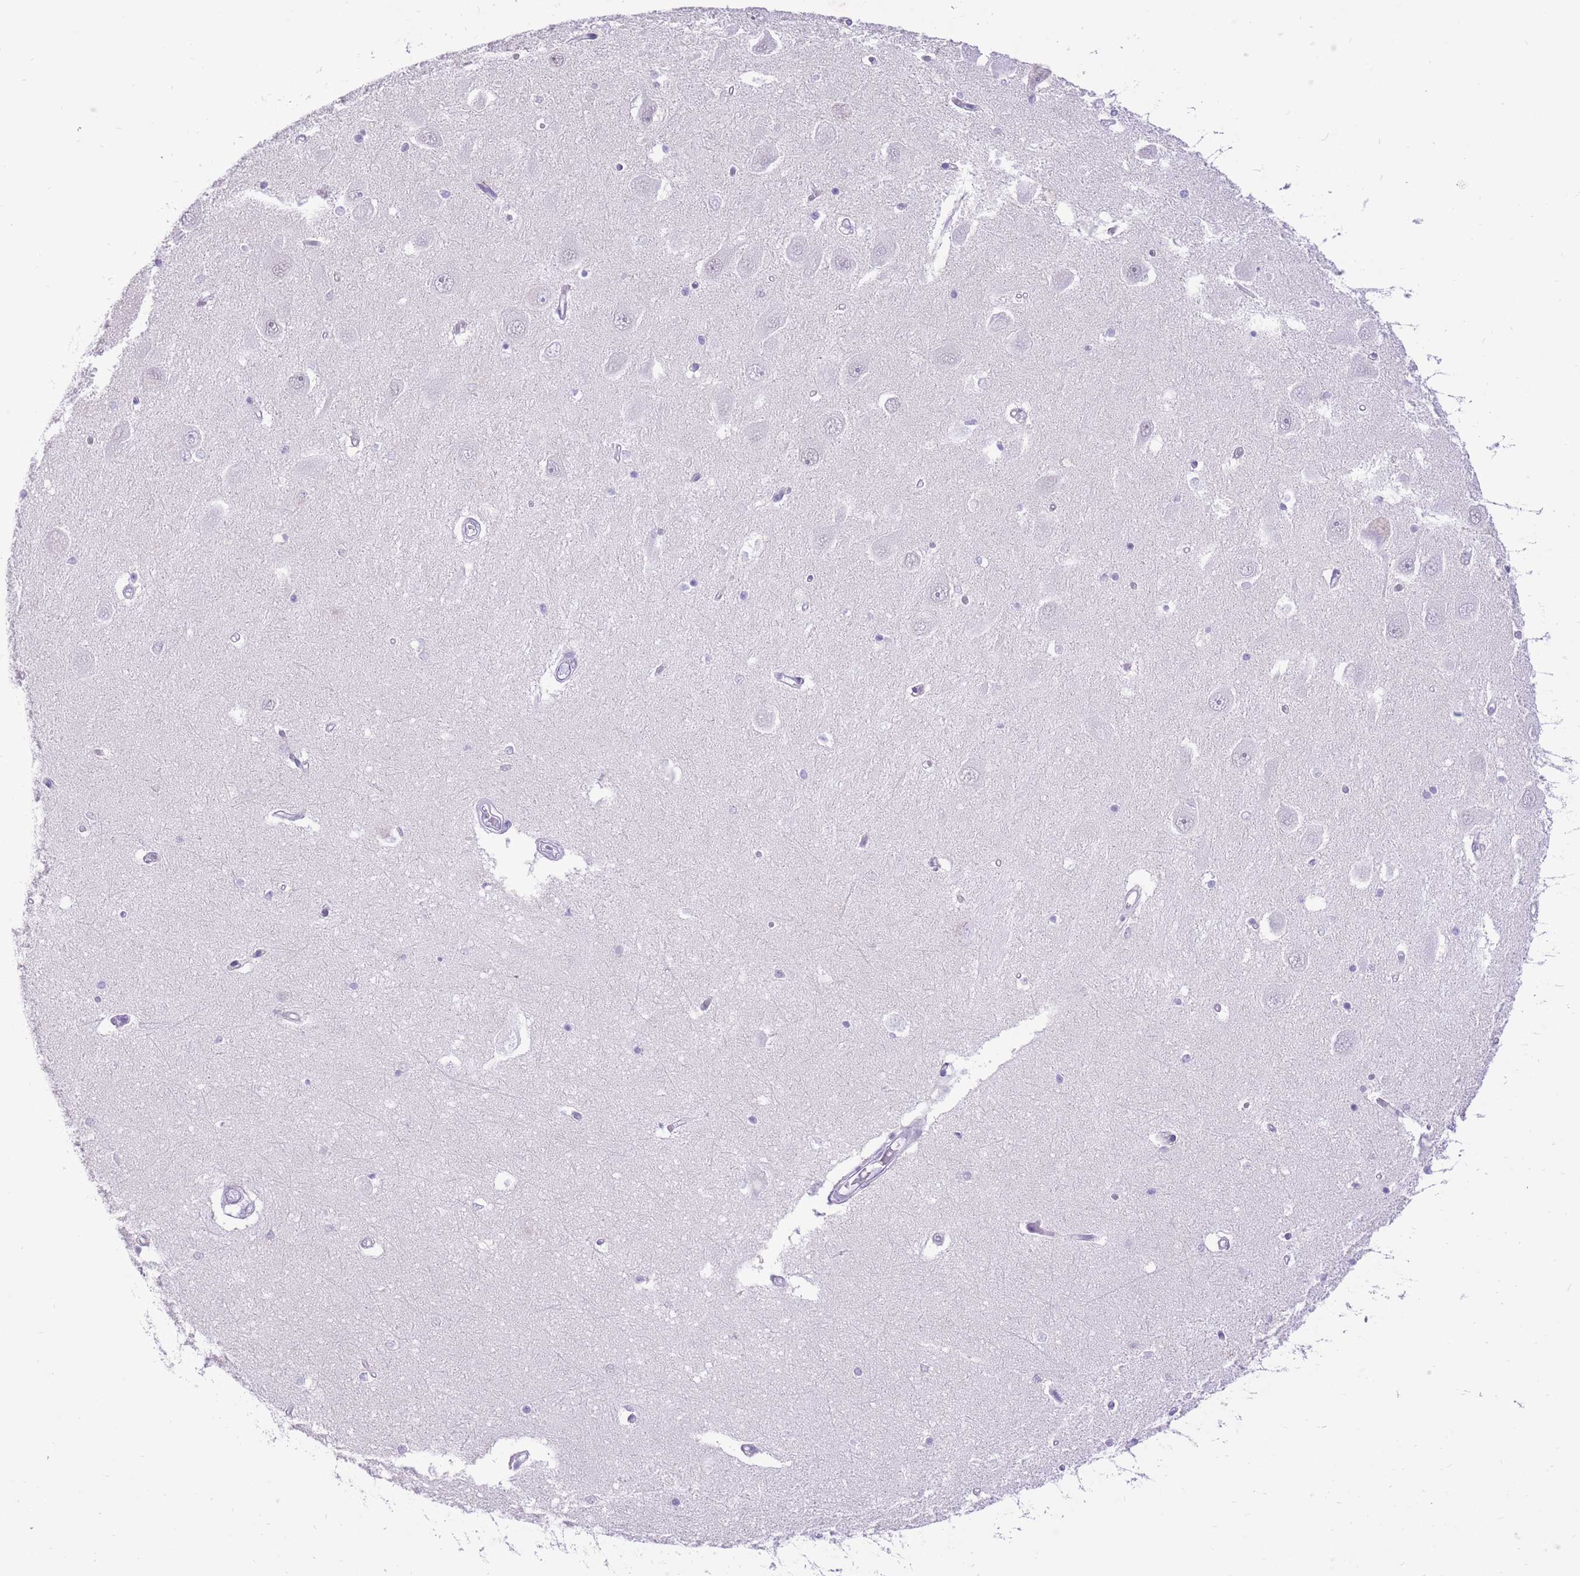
{"staining": {"intensity": "negative", "quantity": "none", "location": "none"}, "tissue": "hippocampus", "cell_type": "Glial cells", "image_type": "normal", "snomed": [{"axis": "morphology", "description": "Normal tissue, NOS"}, {"axis": "topography", "description": "Hippocampus"}], "caption": "This is a micrograph of immunohistochemistry (IHC) staining of benign hippocampus, which shows no positivity in glial cells. (Stains: DAB IHC with hematoxylin counter stain, Microscopy: brightfield microscopy at high magnification).", "gene": "MEIS3", "patient": {"sex": "male", "age": 45}}